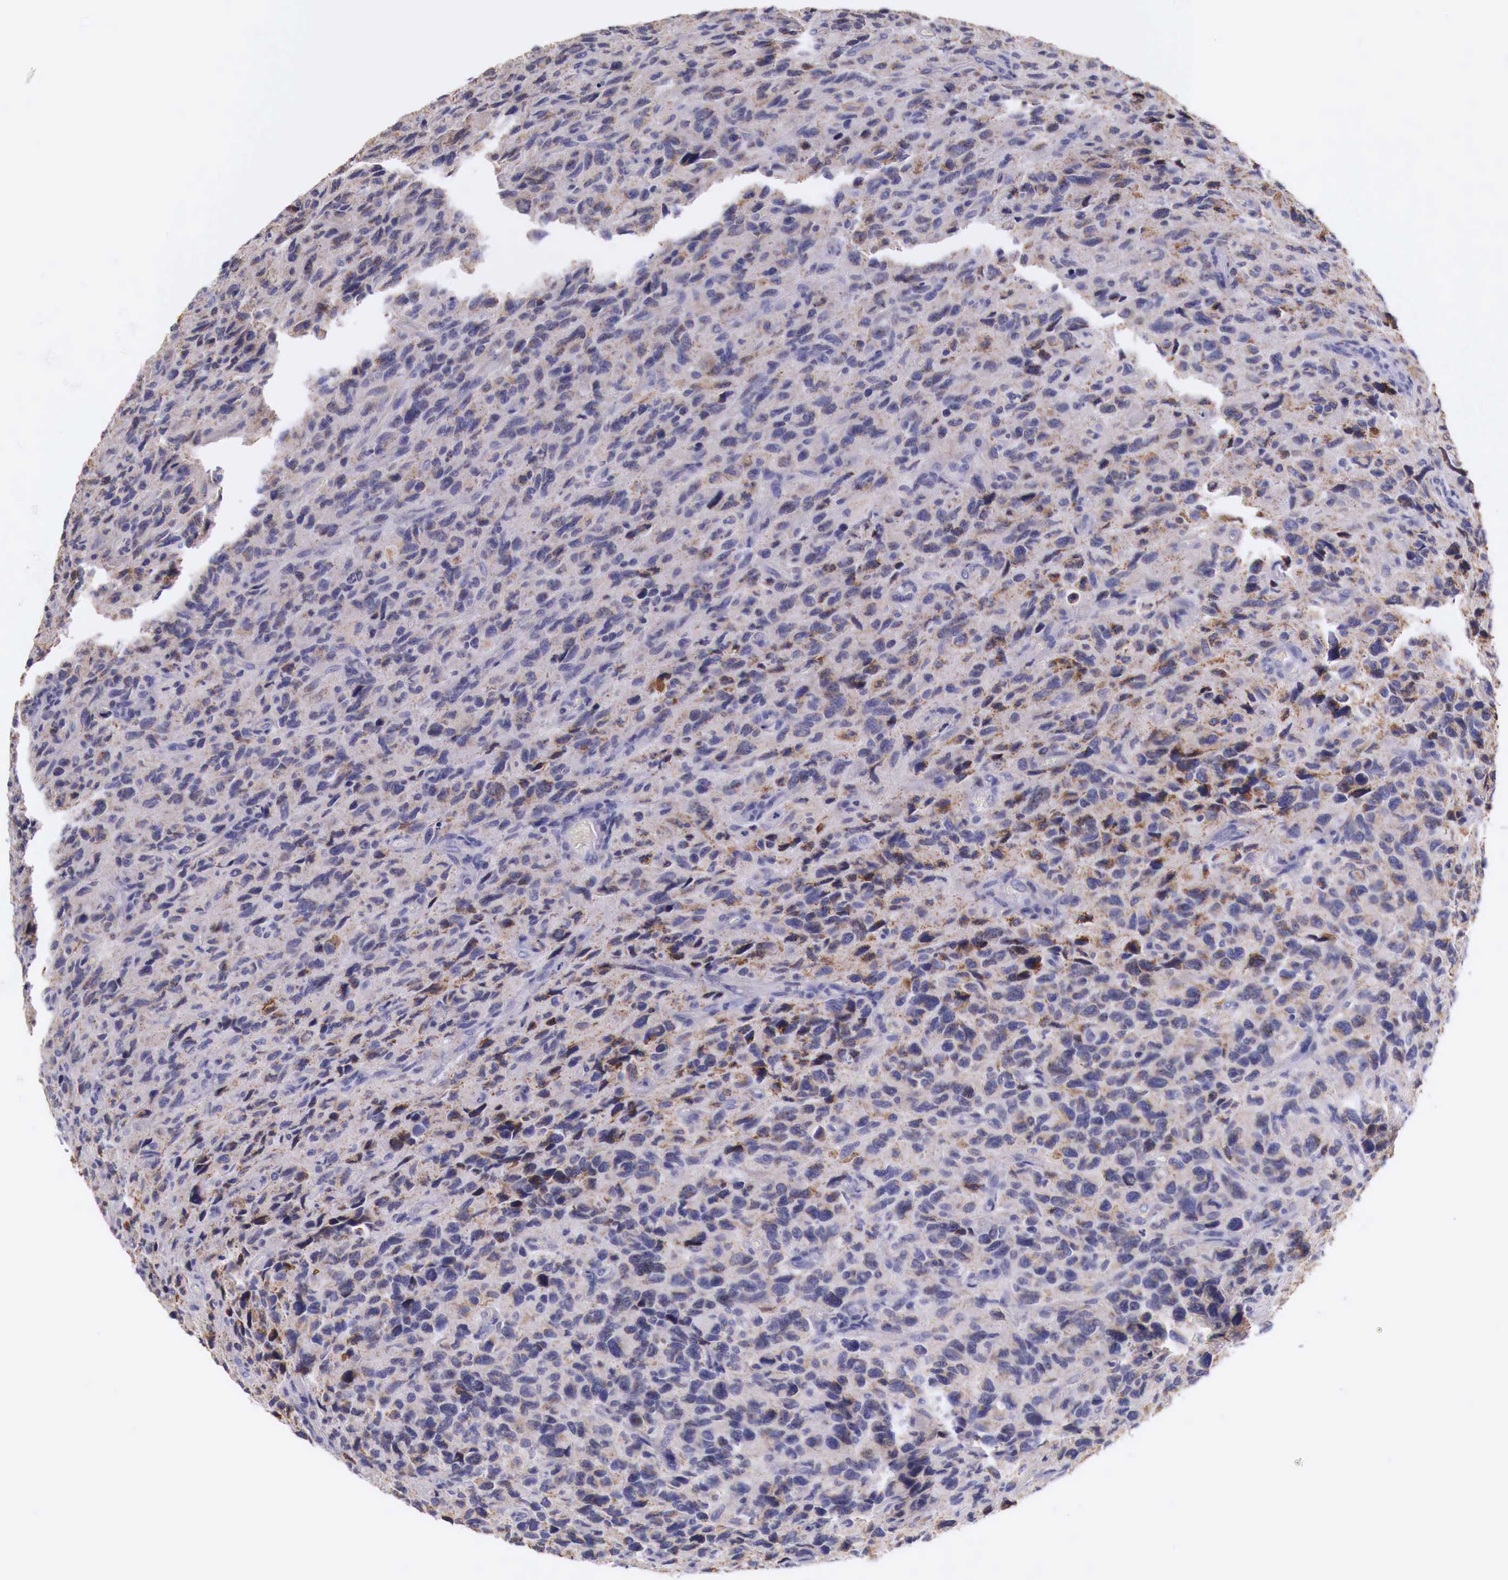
{"staining": {"intensity": "negative", "quantity": "none", "location": "none"}, "tissue": "glioma", "cell_type": "Tumor cells", "image_type": "cancer", "snomed": [{"axis": "morphology", "description": "Glioma, malignant, High grade"}, {"axis": "topography", "description": "Brain"}], "caption": "The histopathology image demonstrates no staining of tumor cells in malignant high-grade glioma.", "gene": "NREP", "patient": {"sex": "female", "age": 60}}